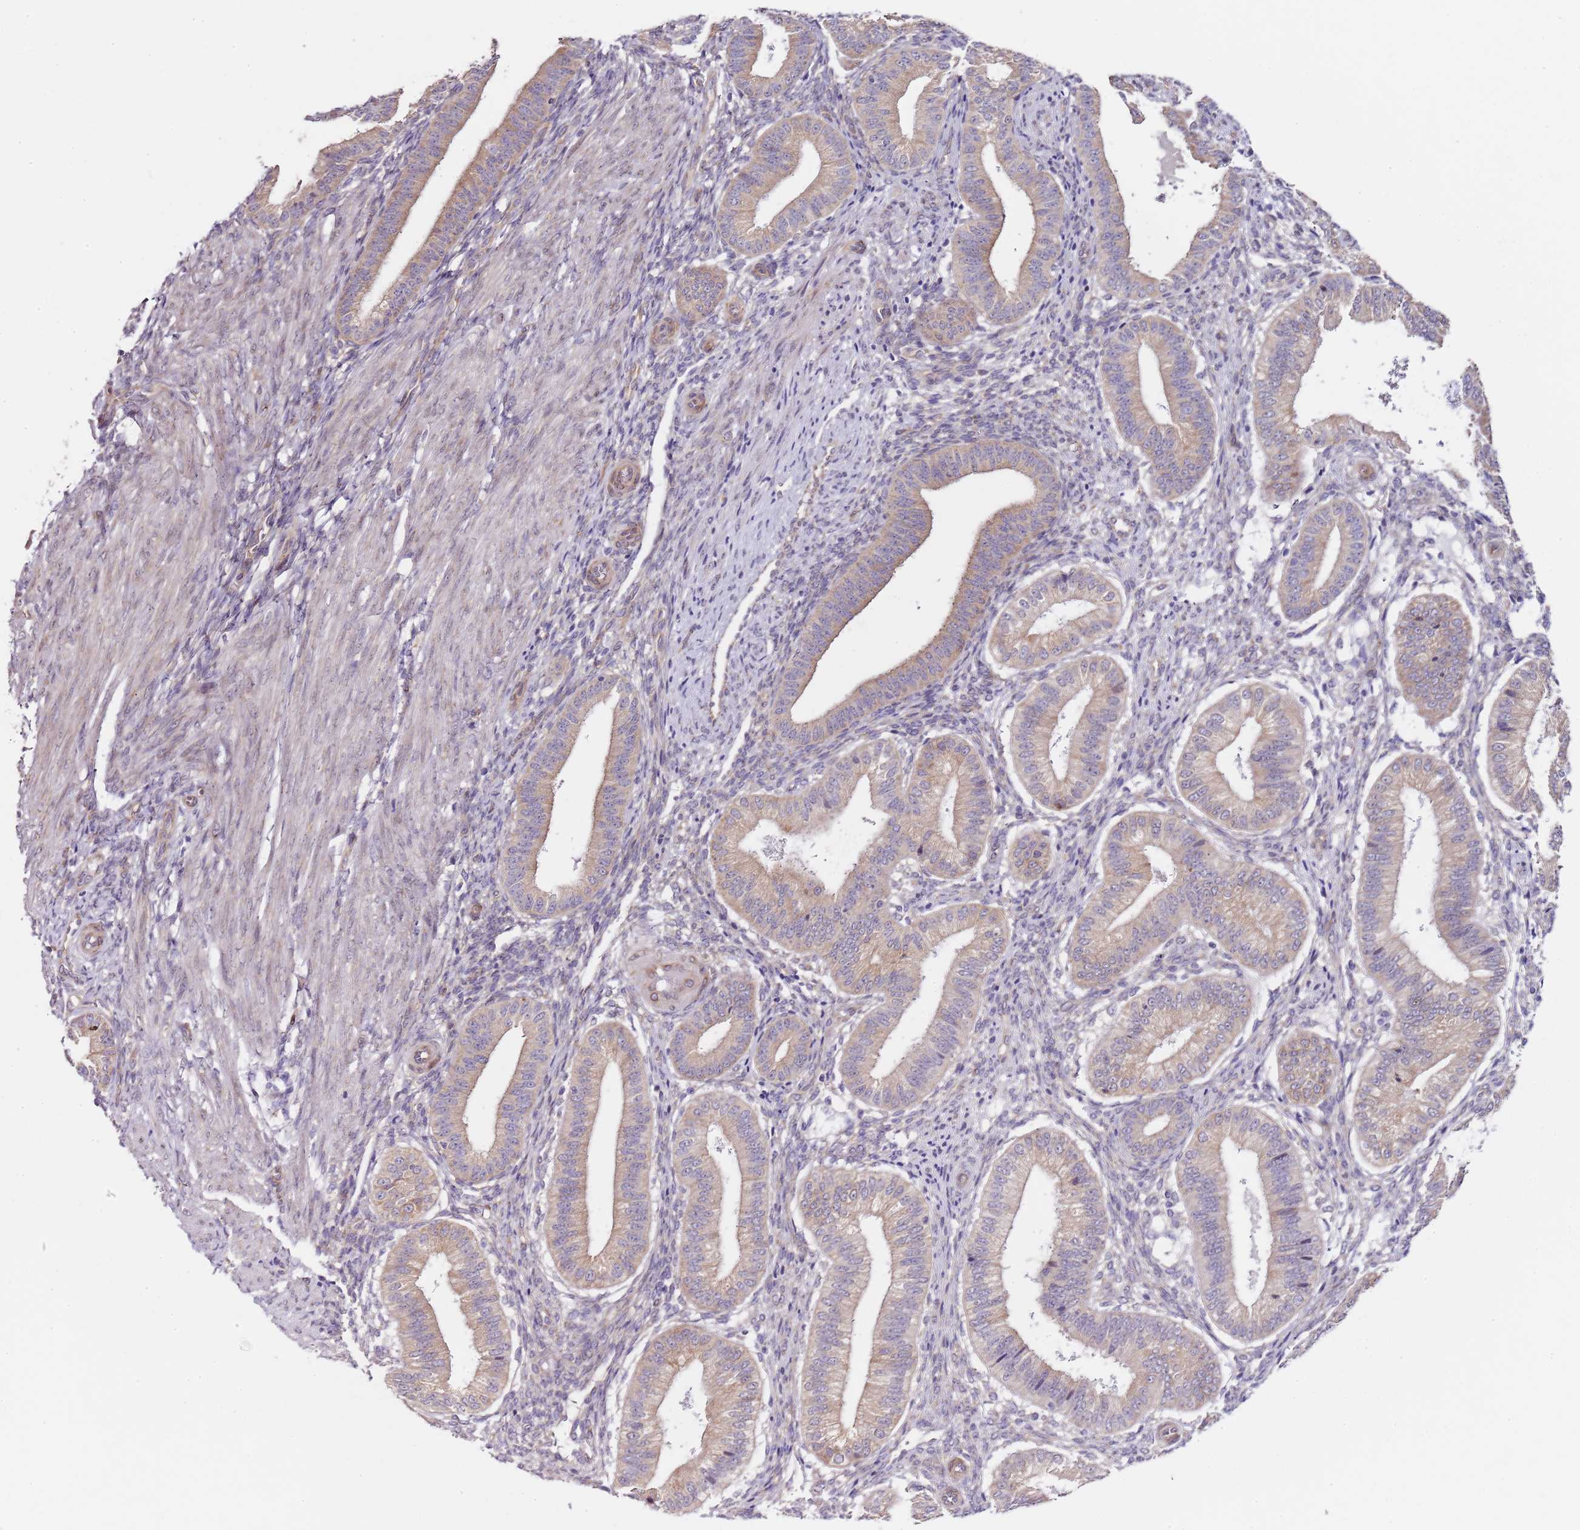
{"staining": {"intensity": "negative", "quantity": "none", "location": "none"}, "tissue": "endometrium", "cell_type": "Cells in endometrial stroma", "image_type": "normal", "snomed": [{"axis": "morphology", "description": "Normal tissue, NOS"}, {"axis": "topography", "description": "Endometrium"}], "caption": "Immunohistochemical staining of unremarkable endometrium exhibits no significant positivity in cells in endometrial stroma. (Immunohistochemistry (ihc), brightfield microscopy, high magnification).", "gene": "TBC1D9", "patient": {"sex": "female", "age": 39}}